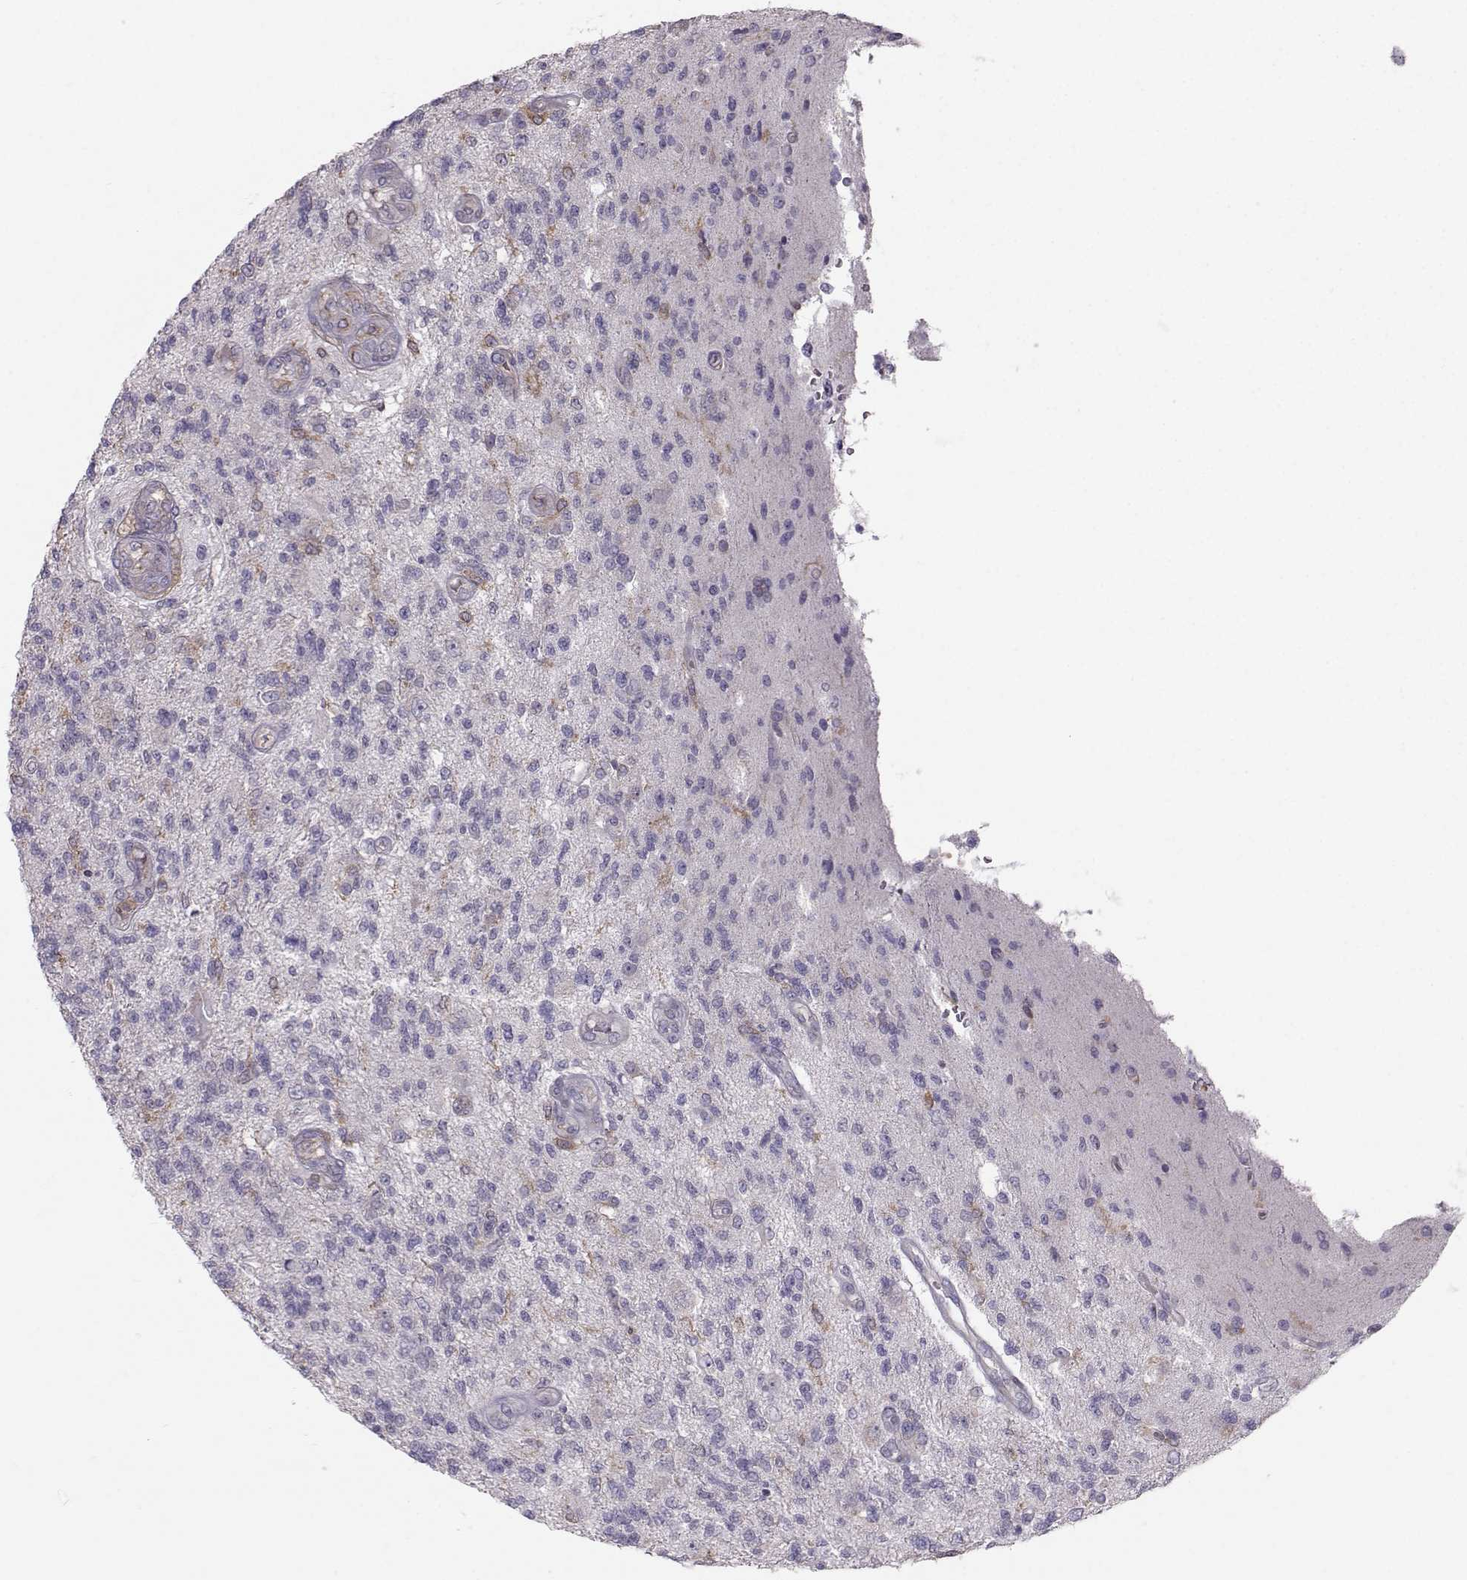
{"staining": {"intensity": "negative", "quantity": "none", "location": "none"}, "tissue": "glioma", "cell_type": "Tumor cells", "image_type": "cancer", "snomed": [{"axis": "morphology", "description": "Glioma, malignant, High grade"}, {"axis": "topography", "description": "Brain"}], "caption": "Glioma was stained to show a protein in brown. There is no significant positivity in tumor cells.", "gene": "ZBTB32", "patient": {"sex": "male", "age": 56}}